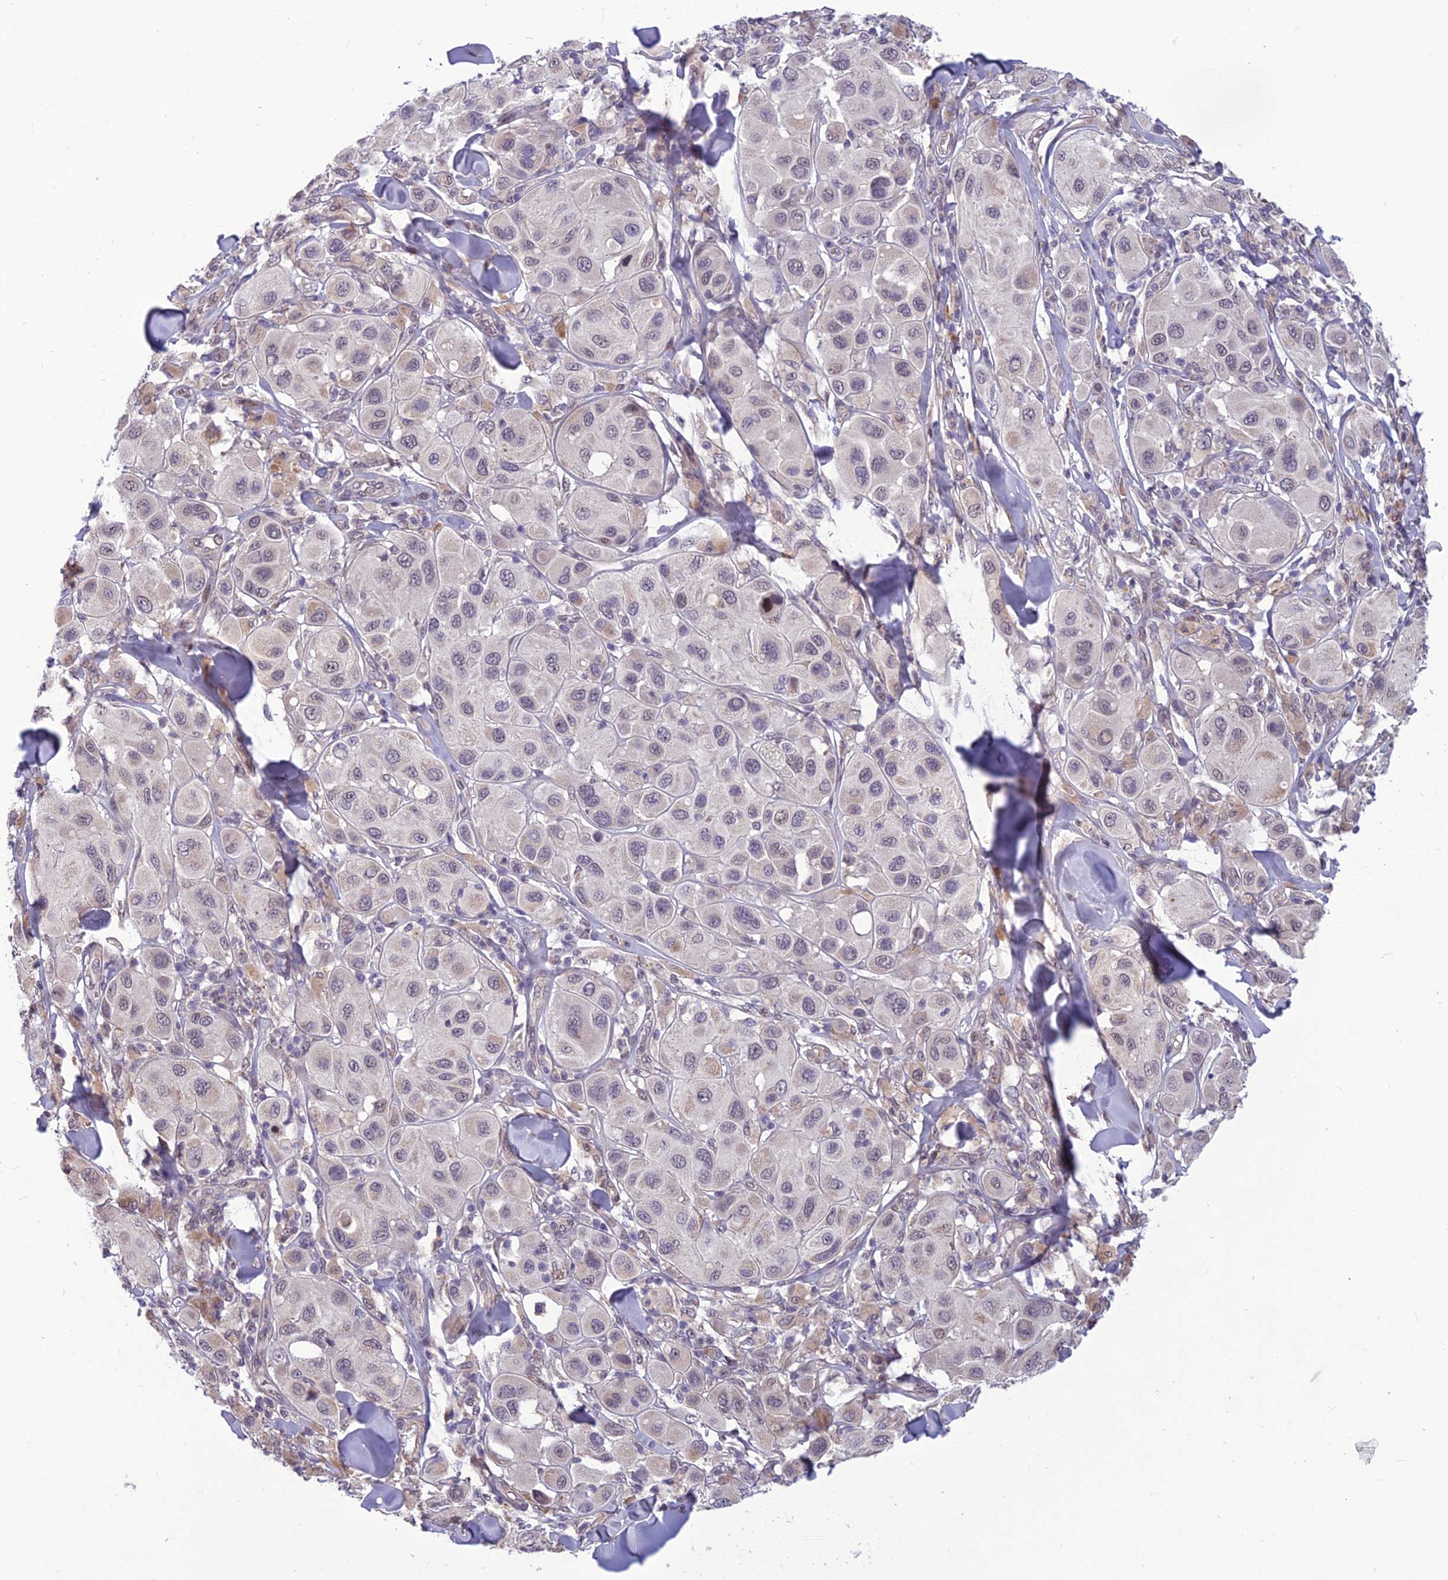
{"staining": {"intensity": "negative", "quantity": "none", "location": "none"}, "tissue": "melanoma", "cell_type": "Tumor cells", "image_type": "cancer", "snomed": [{"axis": "morphology", "description": "Malignant melanoma, Metastatic site"}, {"axis": "topography", "description": "Skin"}], "caption": "A high-resolution photomicrograph shows immunohistochemistry staining of malignant melanoma (metastatic site), which demonstrates no significant expression in tumor cells.", "gene": "FBRS", "patient": {"sex": "male", "age": 41}}